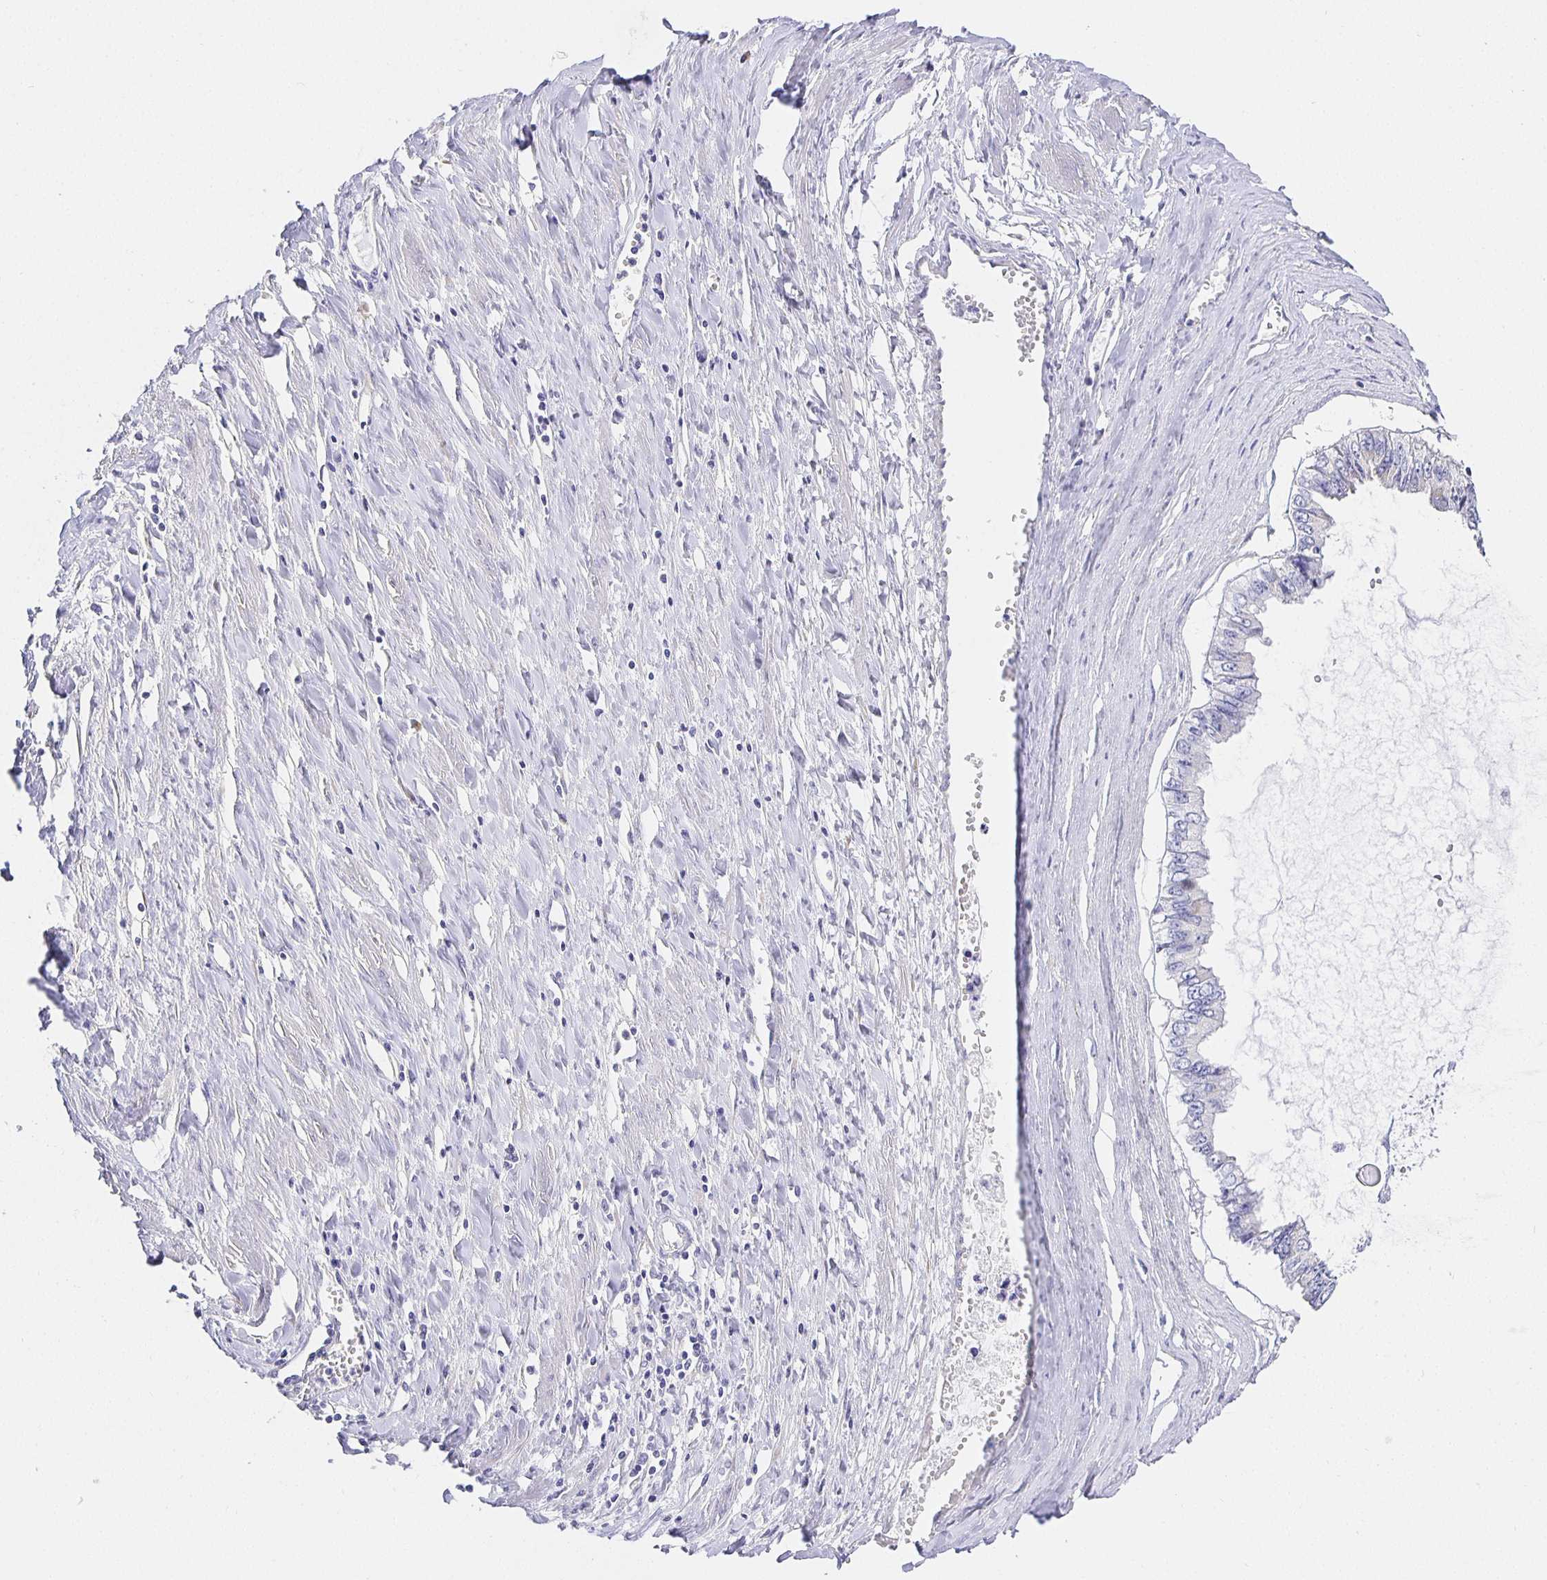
{"staining": {"intensity": "negative", "quantity": "none", "location": "none"}, "tissue": "ovarian cancer", "cell_type": "Tumor cells", "image_type": "cancer", "snomed": [{"axis": "morphology", "description": "Cystadenocarcinoma, mucinous, NOS"}, {"axis": "topography", "description": "Ovary"}], "caption": "A high-resolution photomicrograph shows IHC staining of ovarian cancer, which shows no significant expression in tumor cells.", "gene": "OPALIN", "patient": {"sex": "female", "age": 72}}